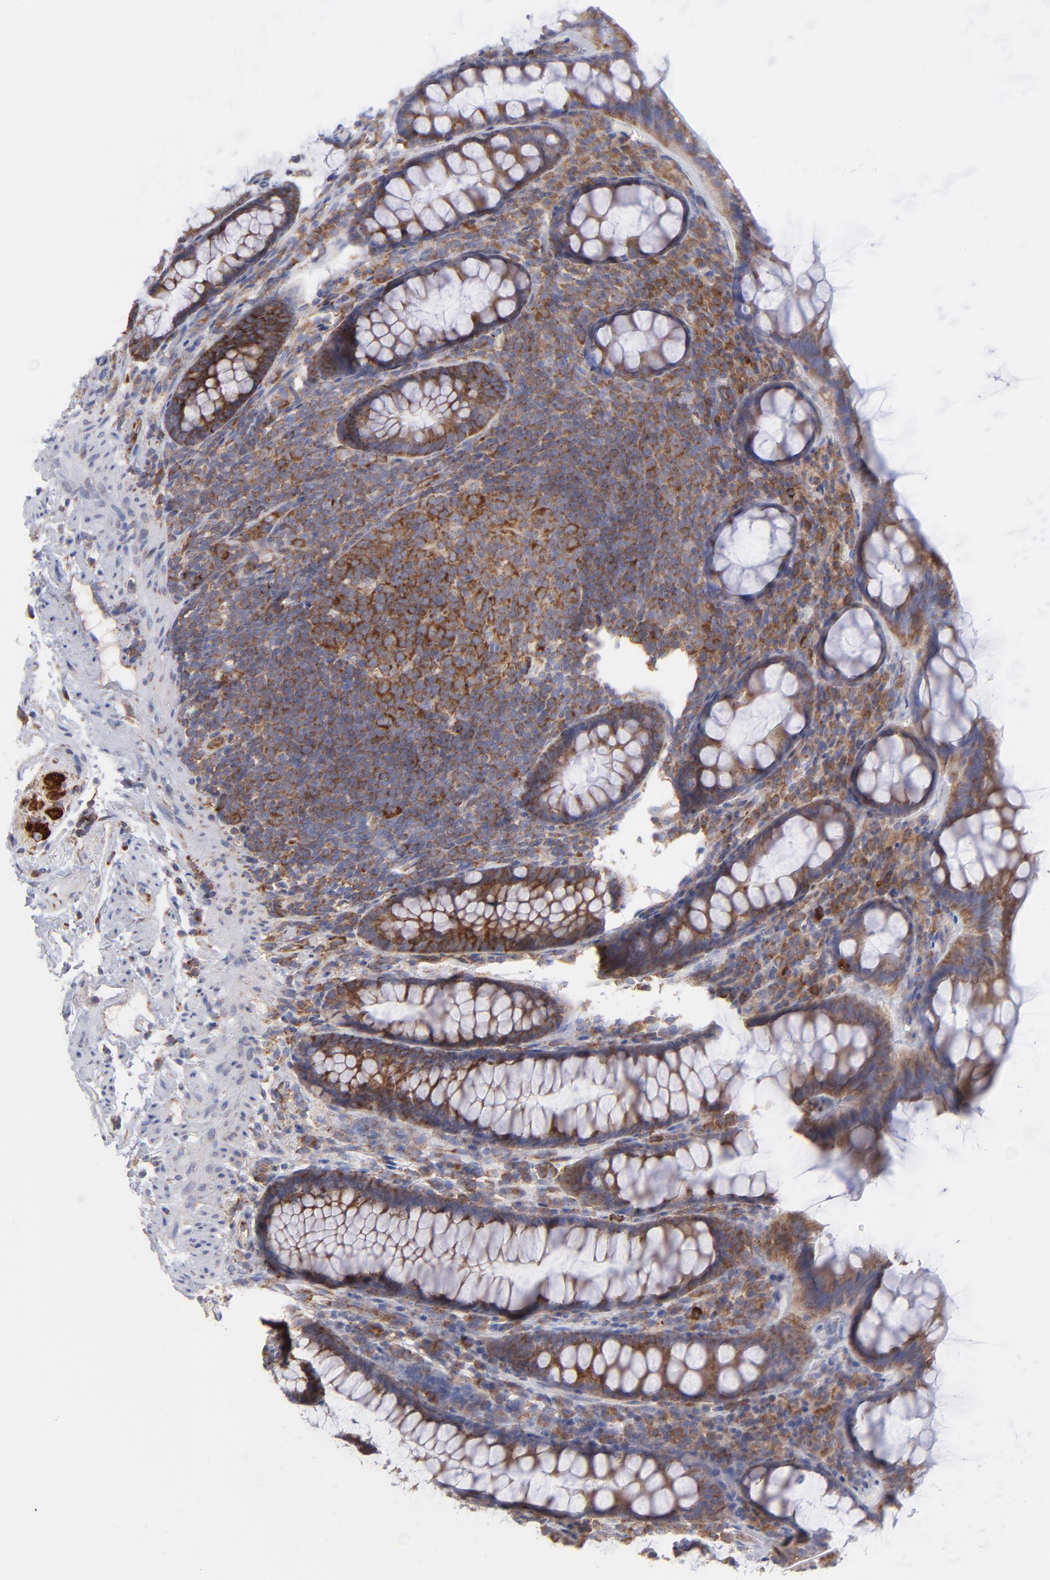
{"staining": {"intensity": "strong", "quantity": ">75%", "location": "cytoplasmic/membranous"}, "tissue": "rectum", "cell_type": "Glandular cells", "image_type": "normal", "snomed": [{"axis": "morphology", "description": "Normal tissue, NOS"}, {"axis": "topography", "description": "Rectum"}], "caption": "DAB (3,3'-diaminobenzidine) immunohistochemical staining of benign rectum exhibits strong cytoplasmic/membranous protein staining in about >75% of glandular cells. The staining was performed using DAB to visualize the protein expression in brown, while the nuclei were stained in blue with hematoxylin (Magnification: 20x).", "gene": "EIF2AK2", "patient": {"sex": "male", "age": 92}}